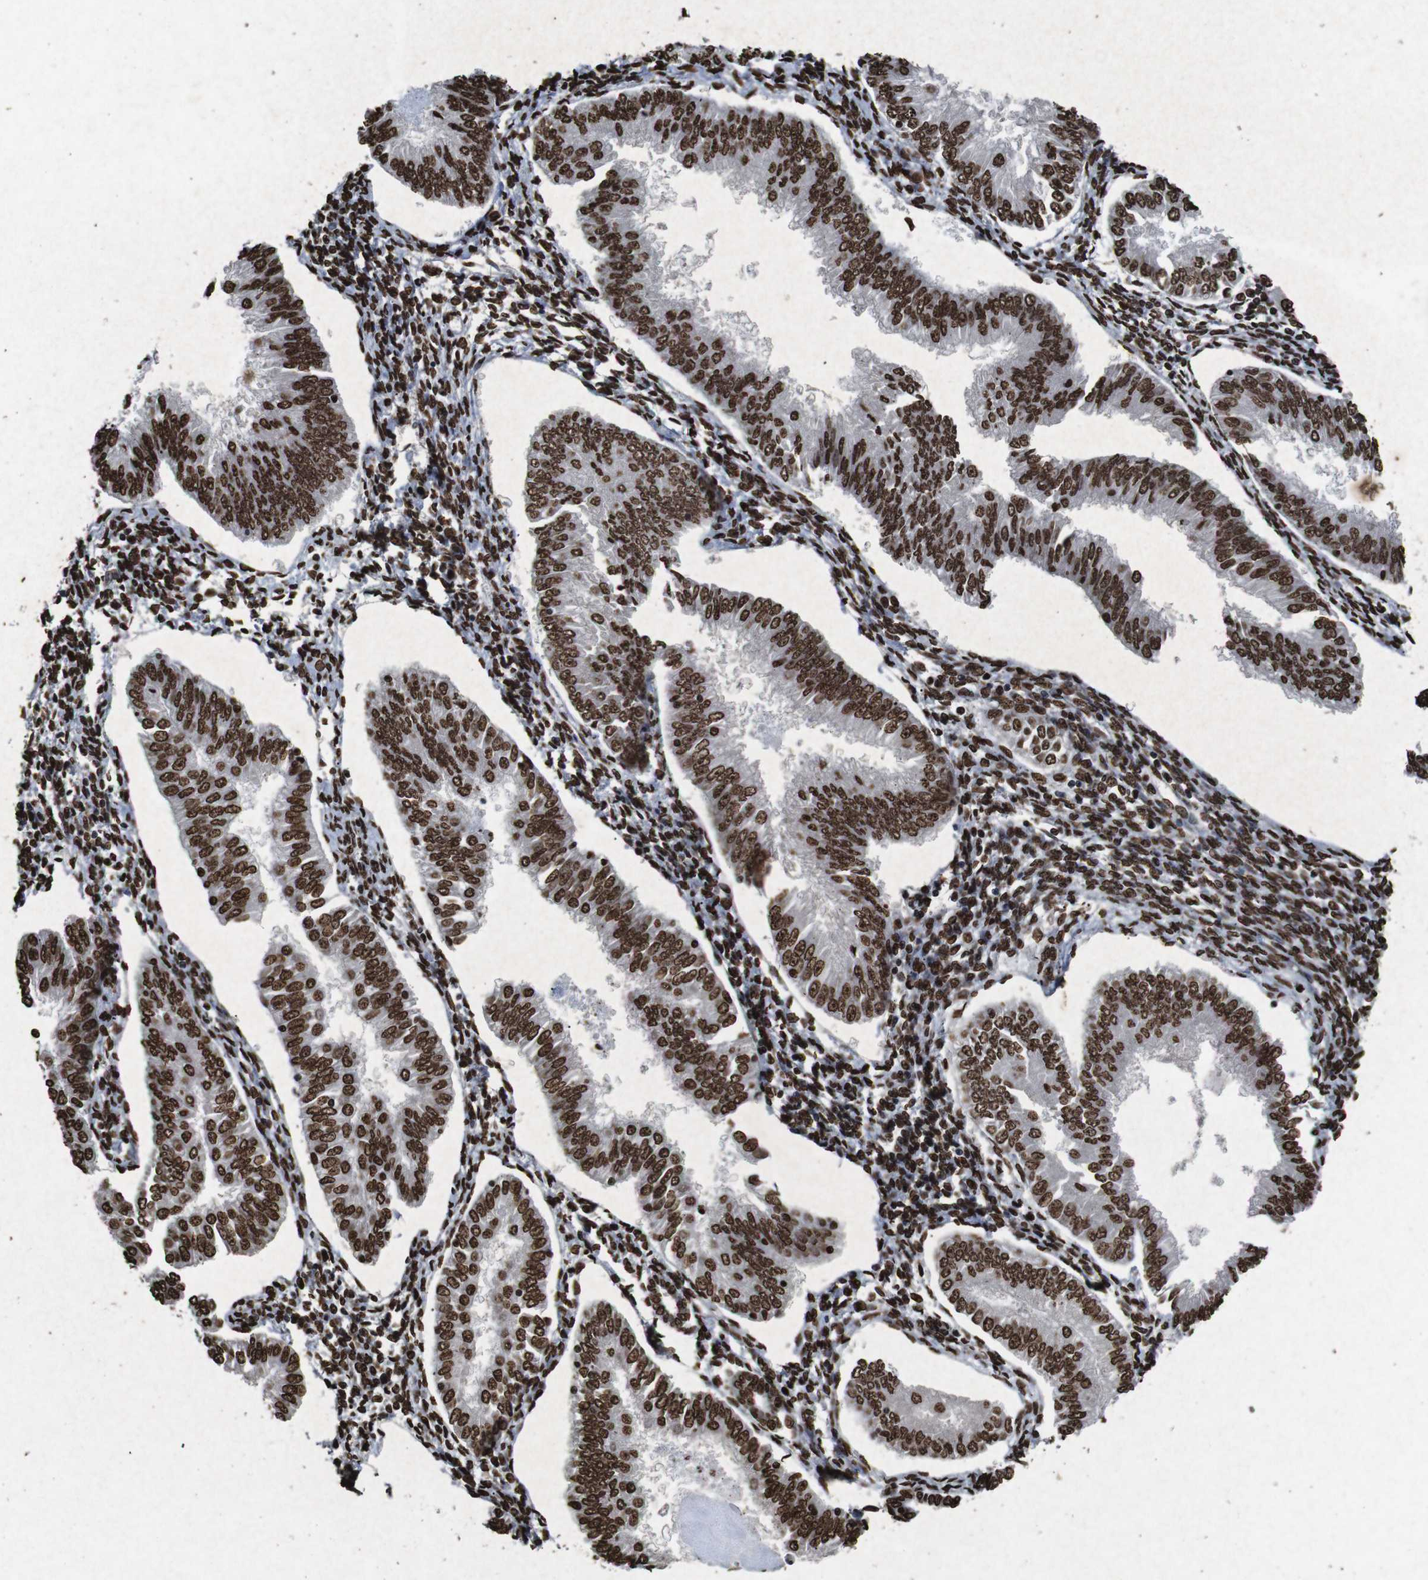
{"staining": {"intensity": "strong", "quantity": ">75%", "location": "nuclear"}, "tissue": "endometrial cancer", "cell_type": "Tumor cells", "image_type": "cancer", "snomed": [{"axis": "morphology", "description": "Adenocarcinoma, NOS"}, {"axis": "topography", "description": "Endometrium"}], "caption": "An immunohistochemistry (IHC) micrograph of neoplastic tissue is shown. Protein staining in brown shows strong nuclear positivity in endometrial cancer within tumor cells.", "gene": "MDM2", "patient": {"sex": "female", "age": 53}}